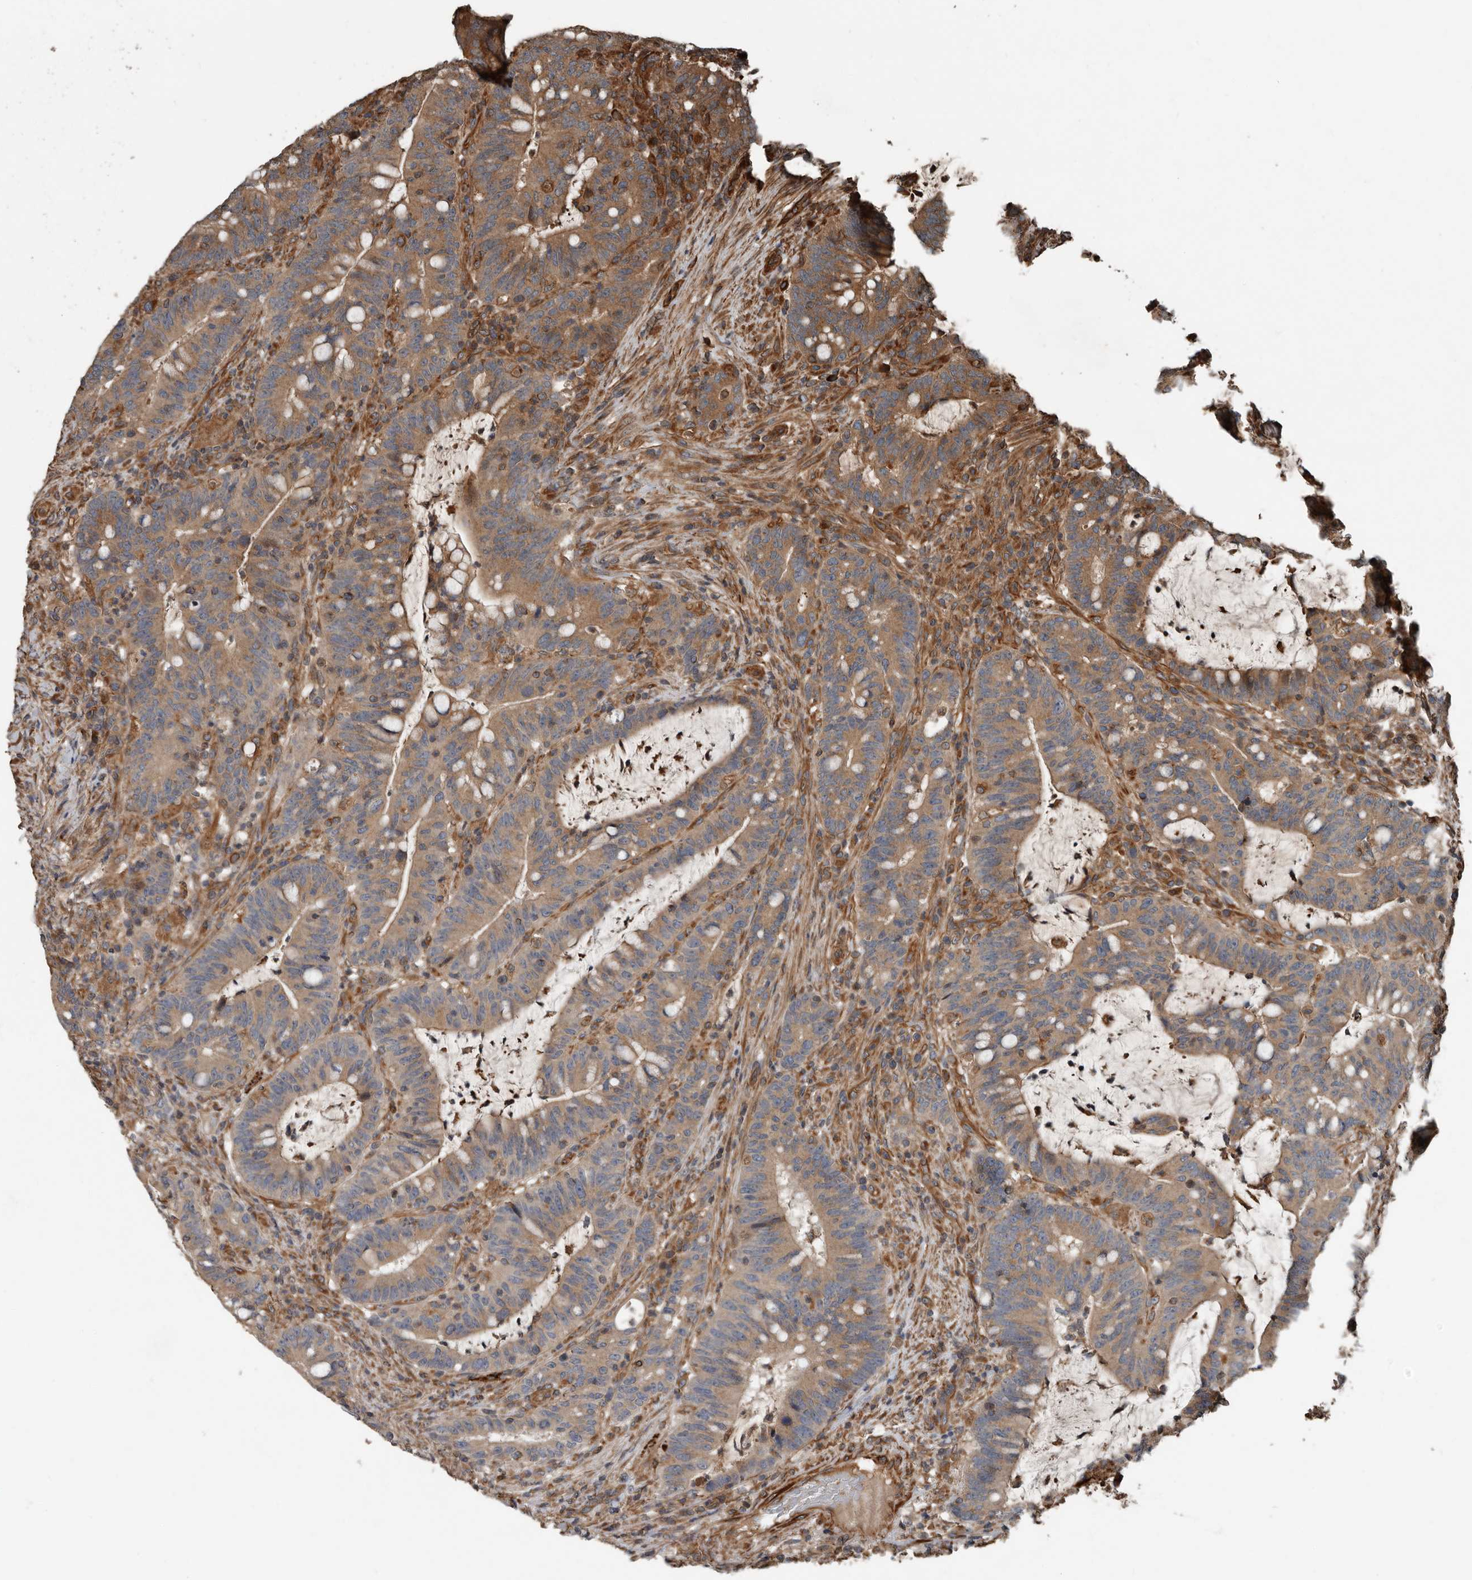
{"staining": {"intensity": "moderate", "quantity": ">75%", "location": "cytoplasmic/membranous"}, "tissue": "colorectal cancer", "cell_type": "Tumor cells", "image_type": "cancer", "snomed": [{"axis": "morphology", "description": "Adenocarcinoma, NOS"}, {"axis": "topography", "description": "Colon"}], "caption": "Colorectal adenocarcinoma stained with immunohistochemistry (IHC) displays moderate cytoplasmic/membranous expression in approximately >75% of tumor cells. (DAB = brown stain, brightfield microscopy at high magnification).", "gene": "YOD1", "patient": {"sex": "female", "age": 66}}